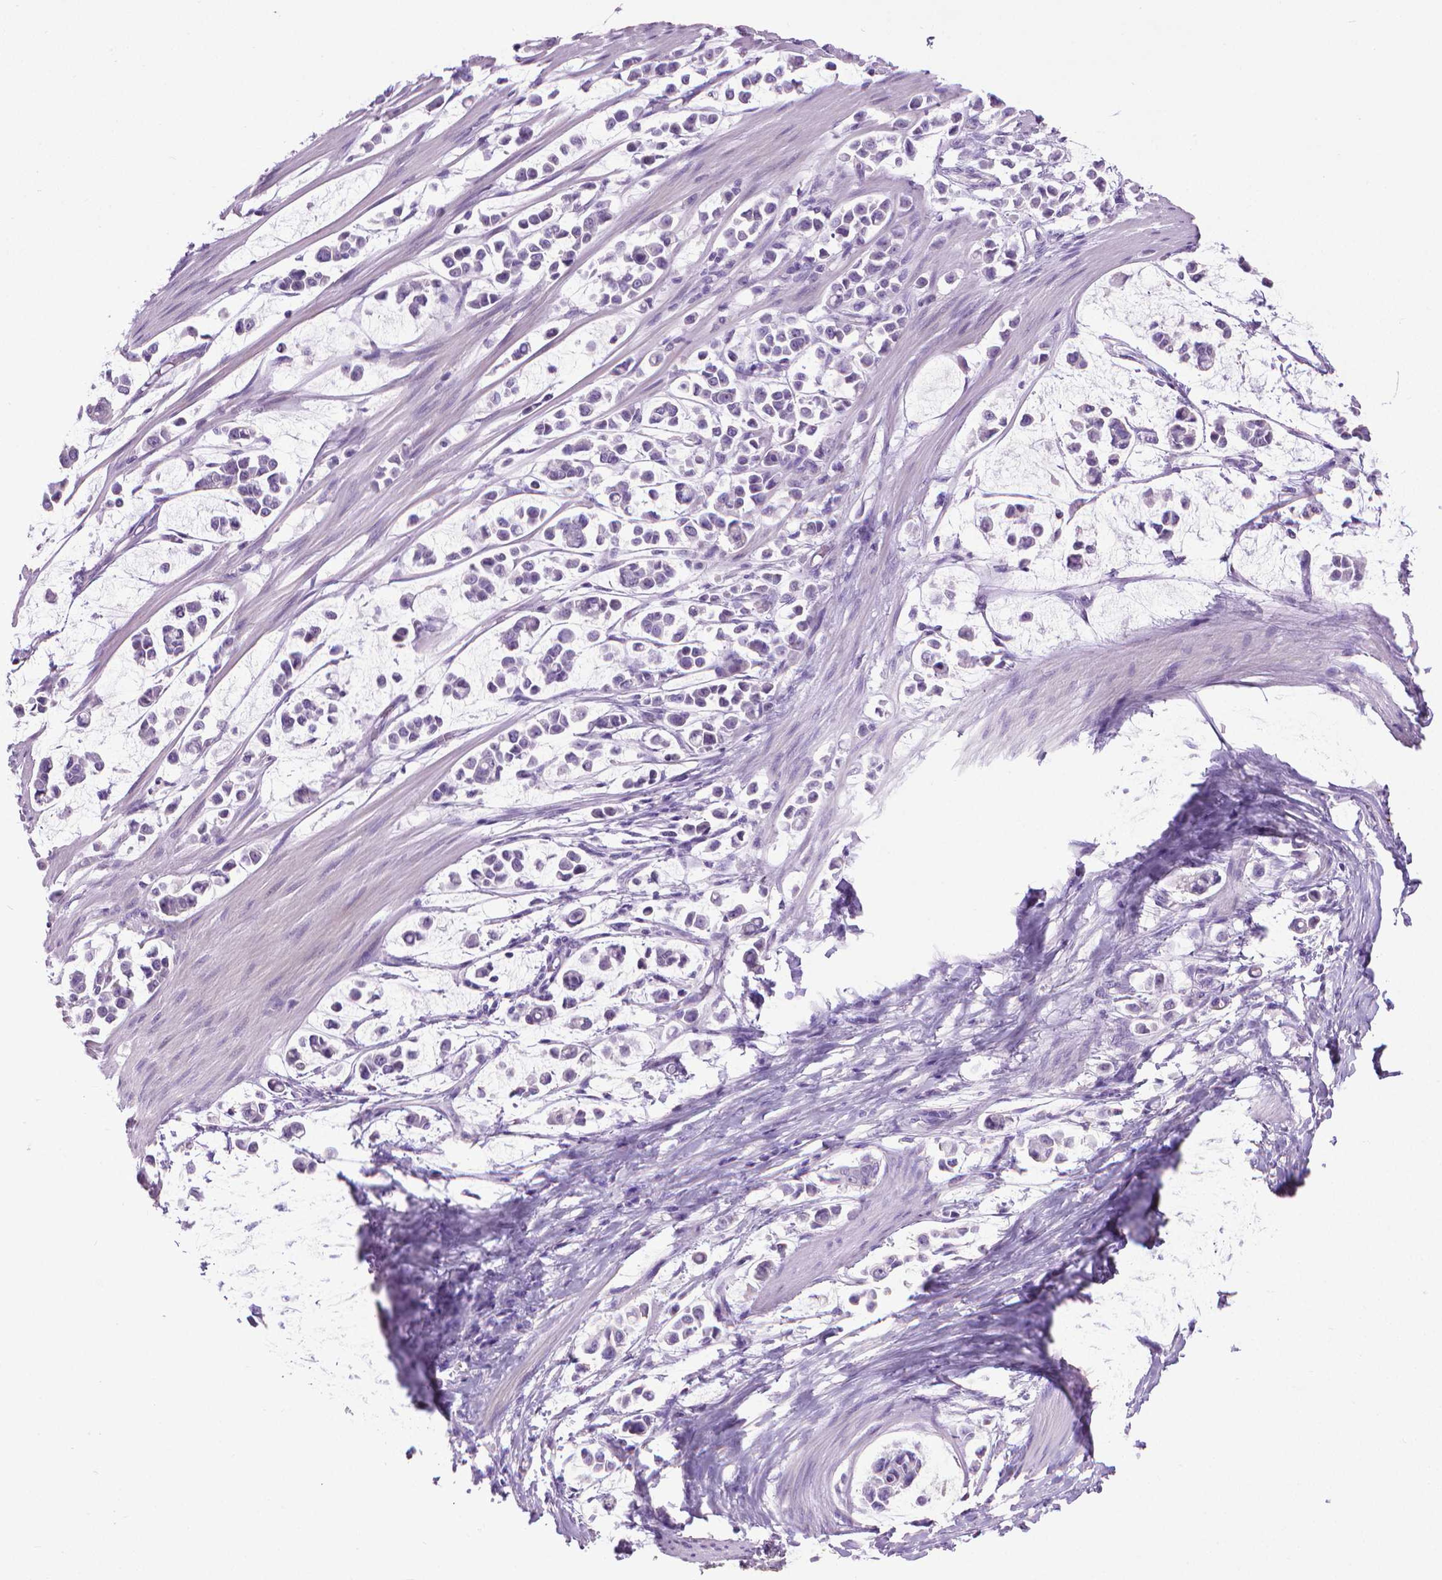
{"staining": {"intensity": "negative", "quantity": "none", "location": "none"}, "tissue": "stomach cancer", "cell_type": "Tumor cells", "image_type": "cancer", "snomed": [{"axis": "morphology", "description": "Adenocarcinoma, NOS"}, {"axis": "topography", "description": "Stomach"}], "caption": "High magnification brightfield microscopy of stomach adenocarcinoma stained with DAB (3,3'-diaminobenzidine) (brown) and counterstained with hematoxylin (blue): tumor cells show no significant staining.", "gene": "KRT5", "patient": {"sex": "male", "age": 82}}